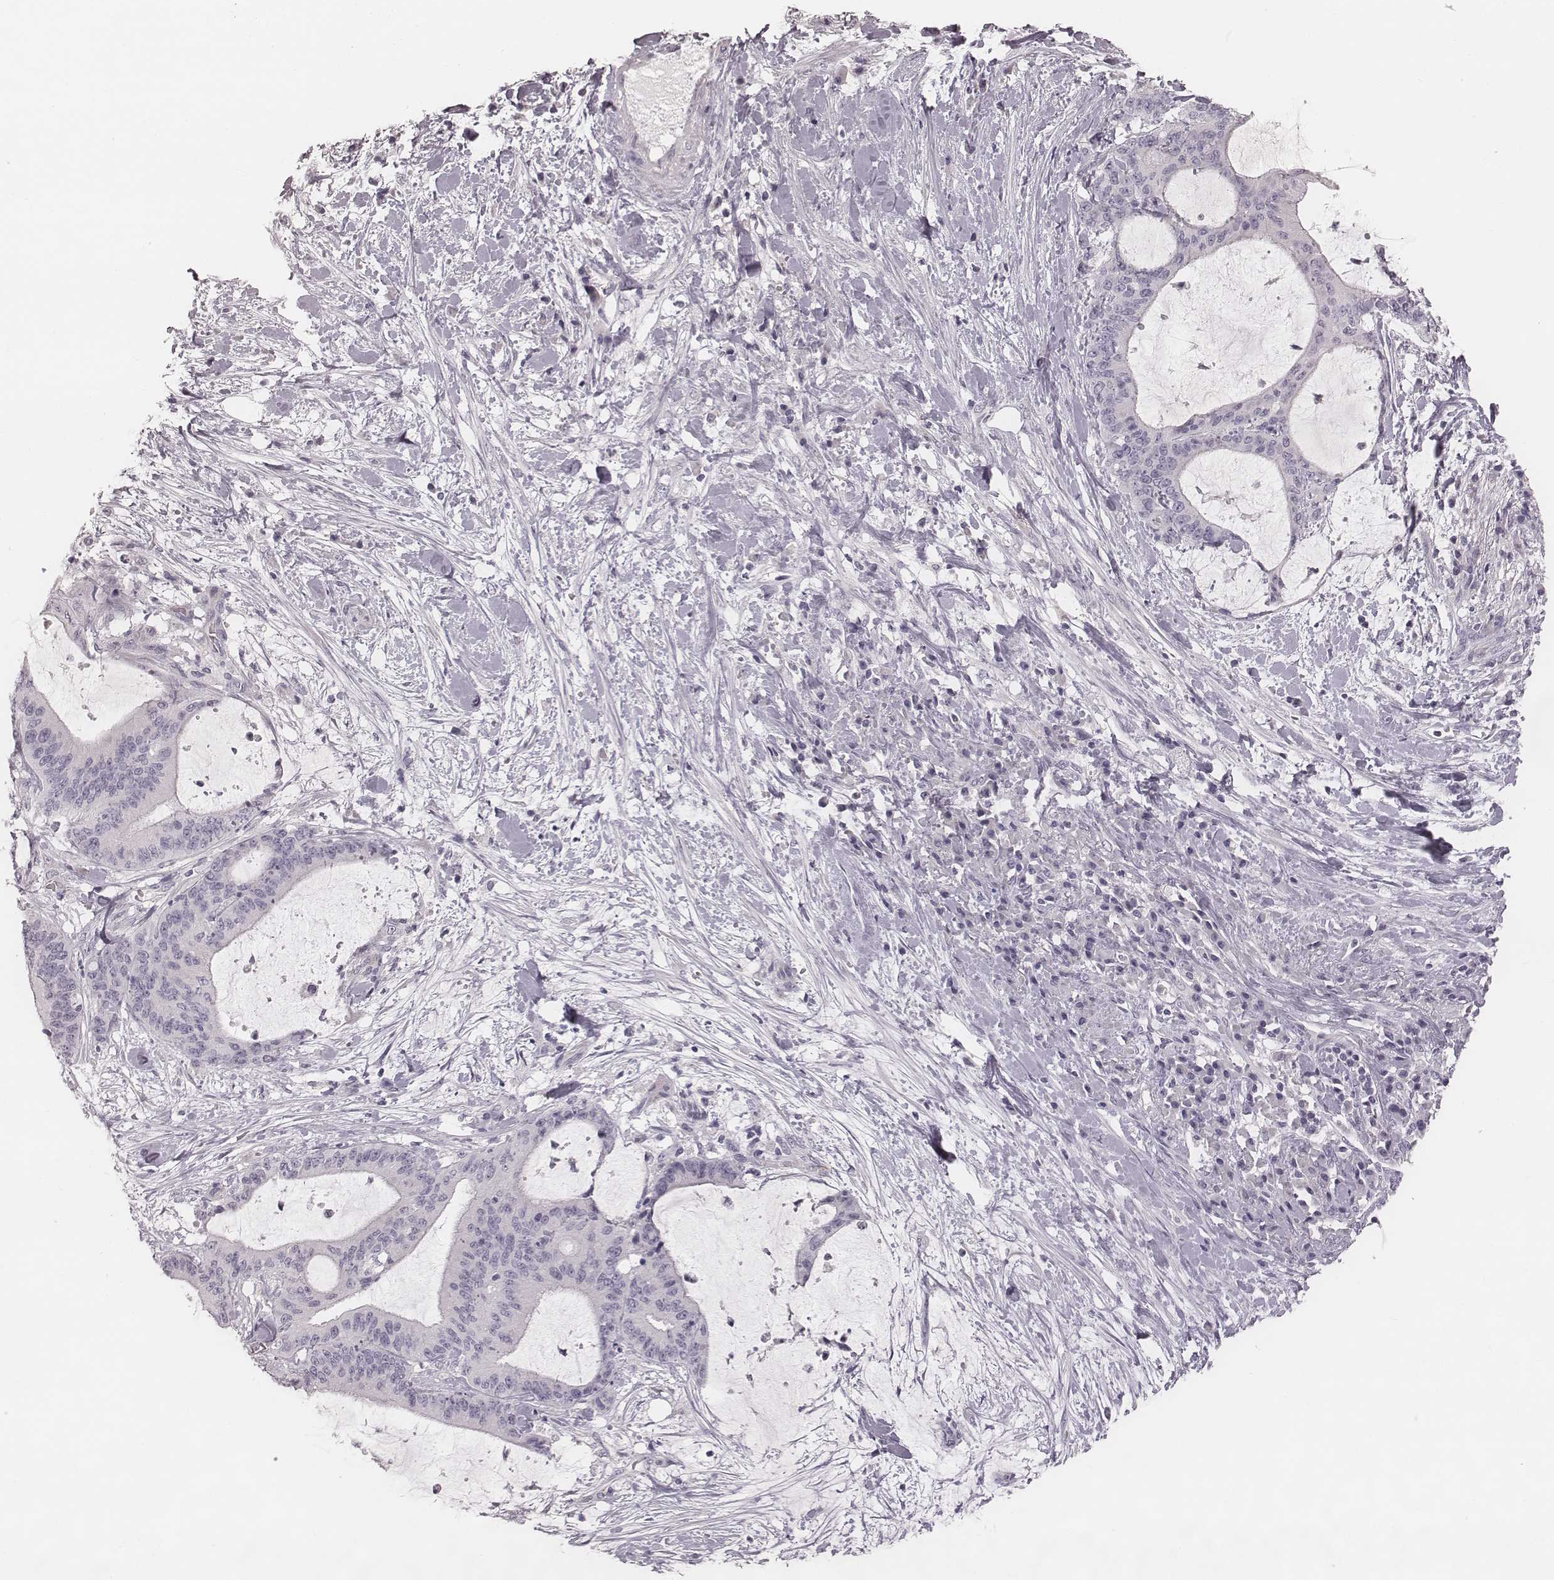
{"staining": {"intensity": "negative", "quantity": "none", "location": "none"}, "tissue": "liver cancer", "cell_type": "Tumor cells", "image_type": "cancer", "snomed": [{"axis": "morphology", "description": "Cholangiocarcinoma"}, {"axis": "topography", "description": "Liver"}], "caption": "A high-resolution photomicrograph shows IHC staining of cholangiocarcinoma (liver), which shows no significant expression in tumor cells. (IHC, brightfield microscopy, high magnification).", "gene": "SPA17", "patient": {"sex": "female", "age": 73}}